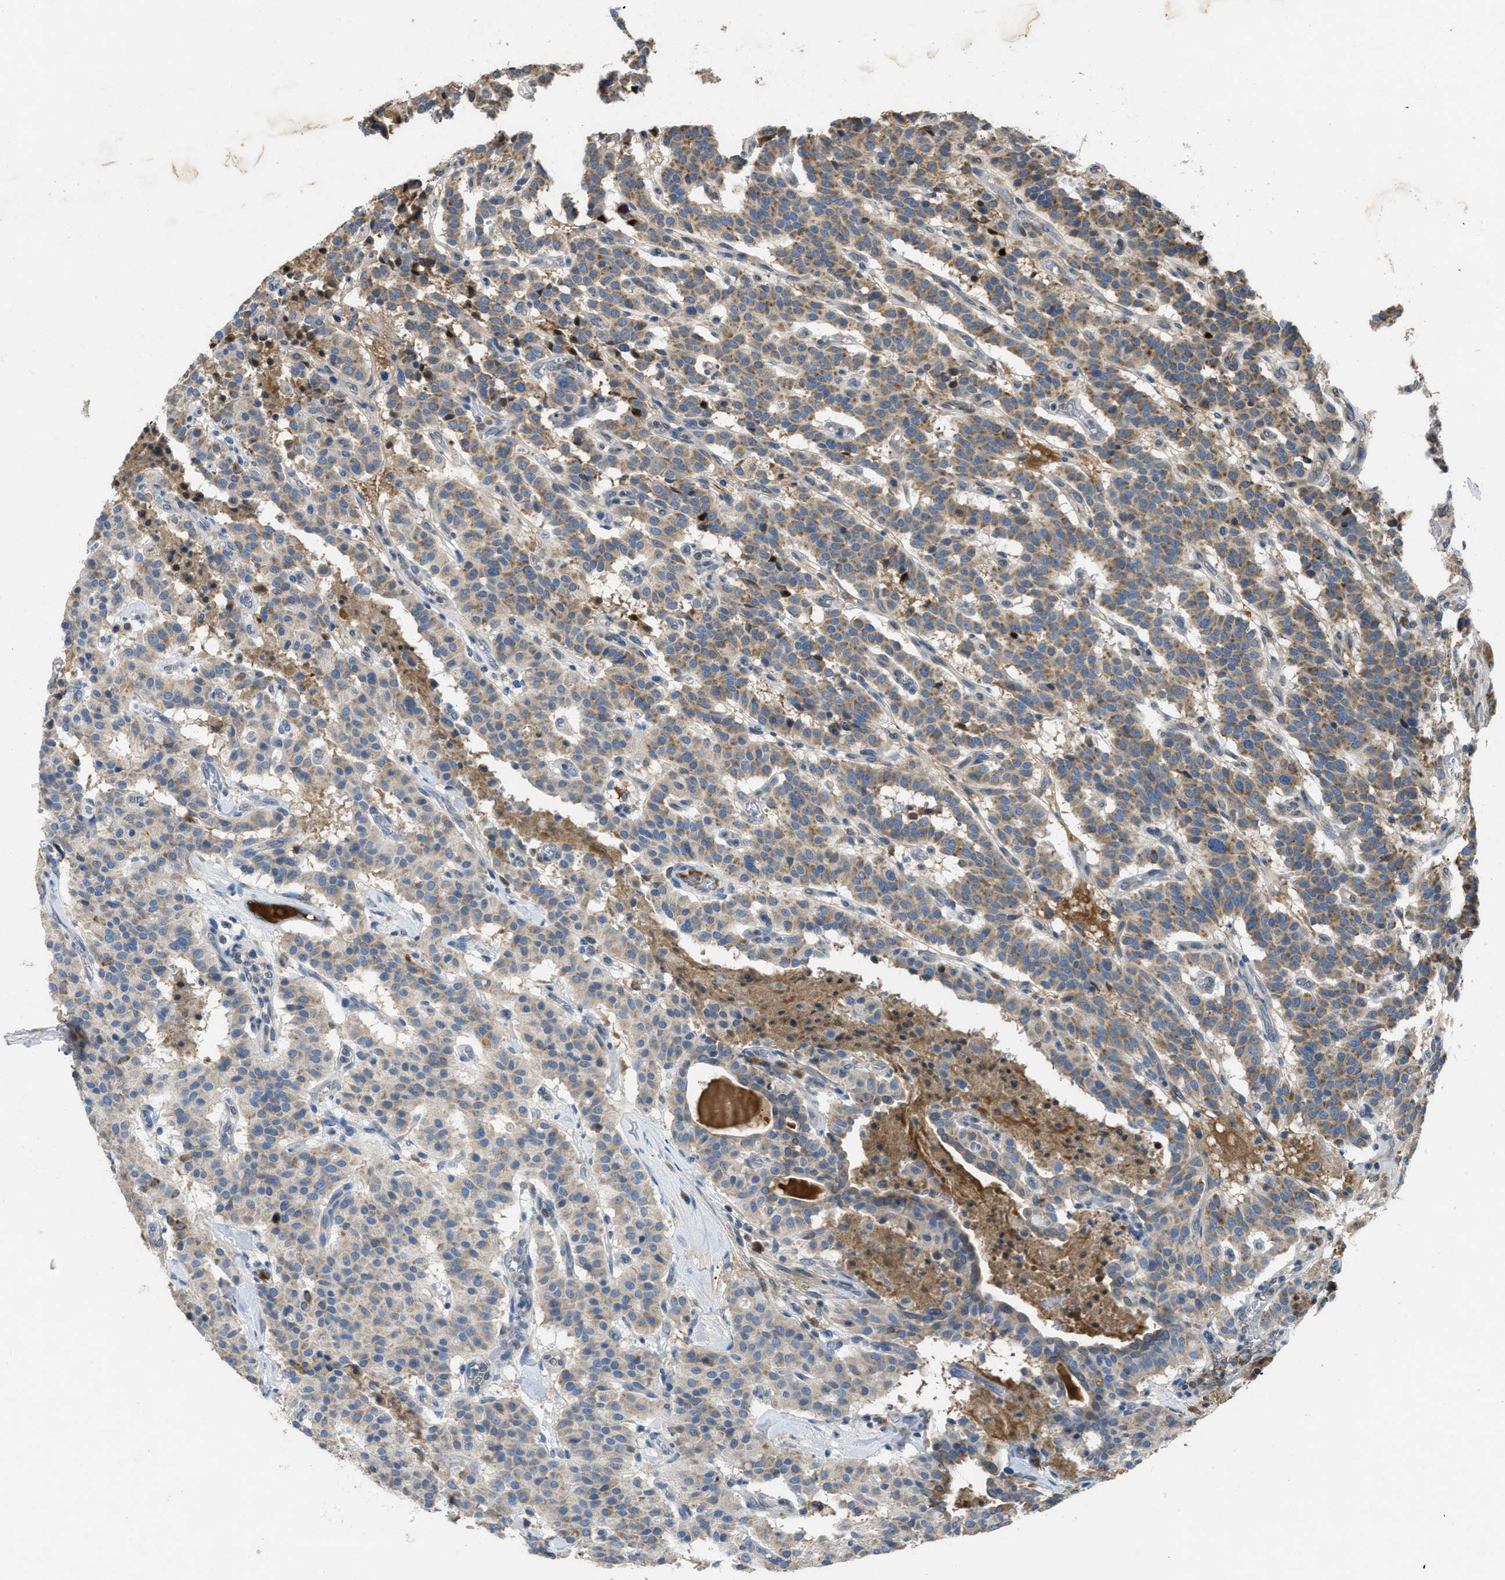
{"staining": {"intensity": "moderate", "quantity": "25%-75%", "location": "cytoplasmic/membranous"}, "tissue": "carcinoid", "cell_type": "Tumor cells", "image_type": "cancer", "snomed": [{"axis": "morphology", "description": "Carcinoid, malignant, NOS"}, {"axis": "topography", "description": "Lung"}], "caption": "Immunohistochemistry (DAB) staining of carcinoid shows moderate cytoplasmic/membranous protein staining in approximately 25%-75% of tumor cells.", "gene": "MPDU1", "patient": {"sex": "male", "age": 30}}